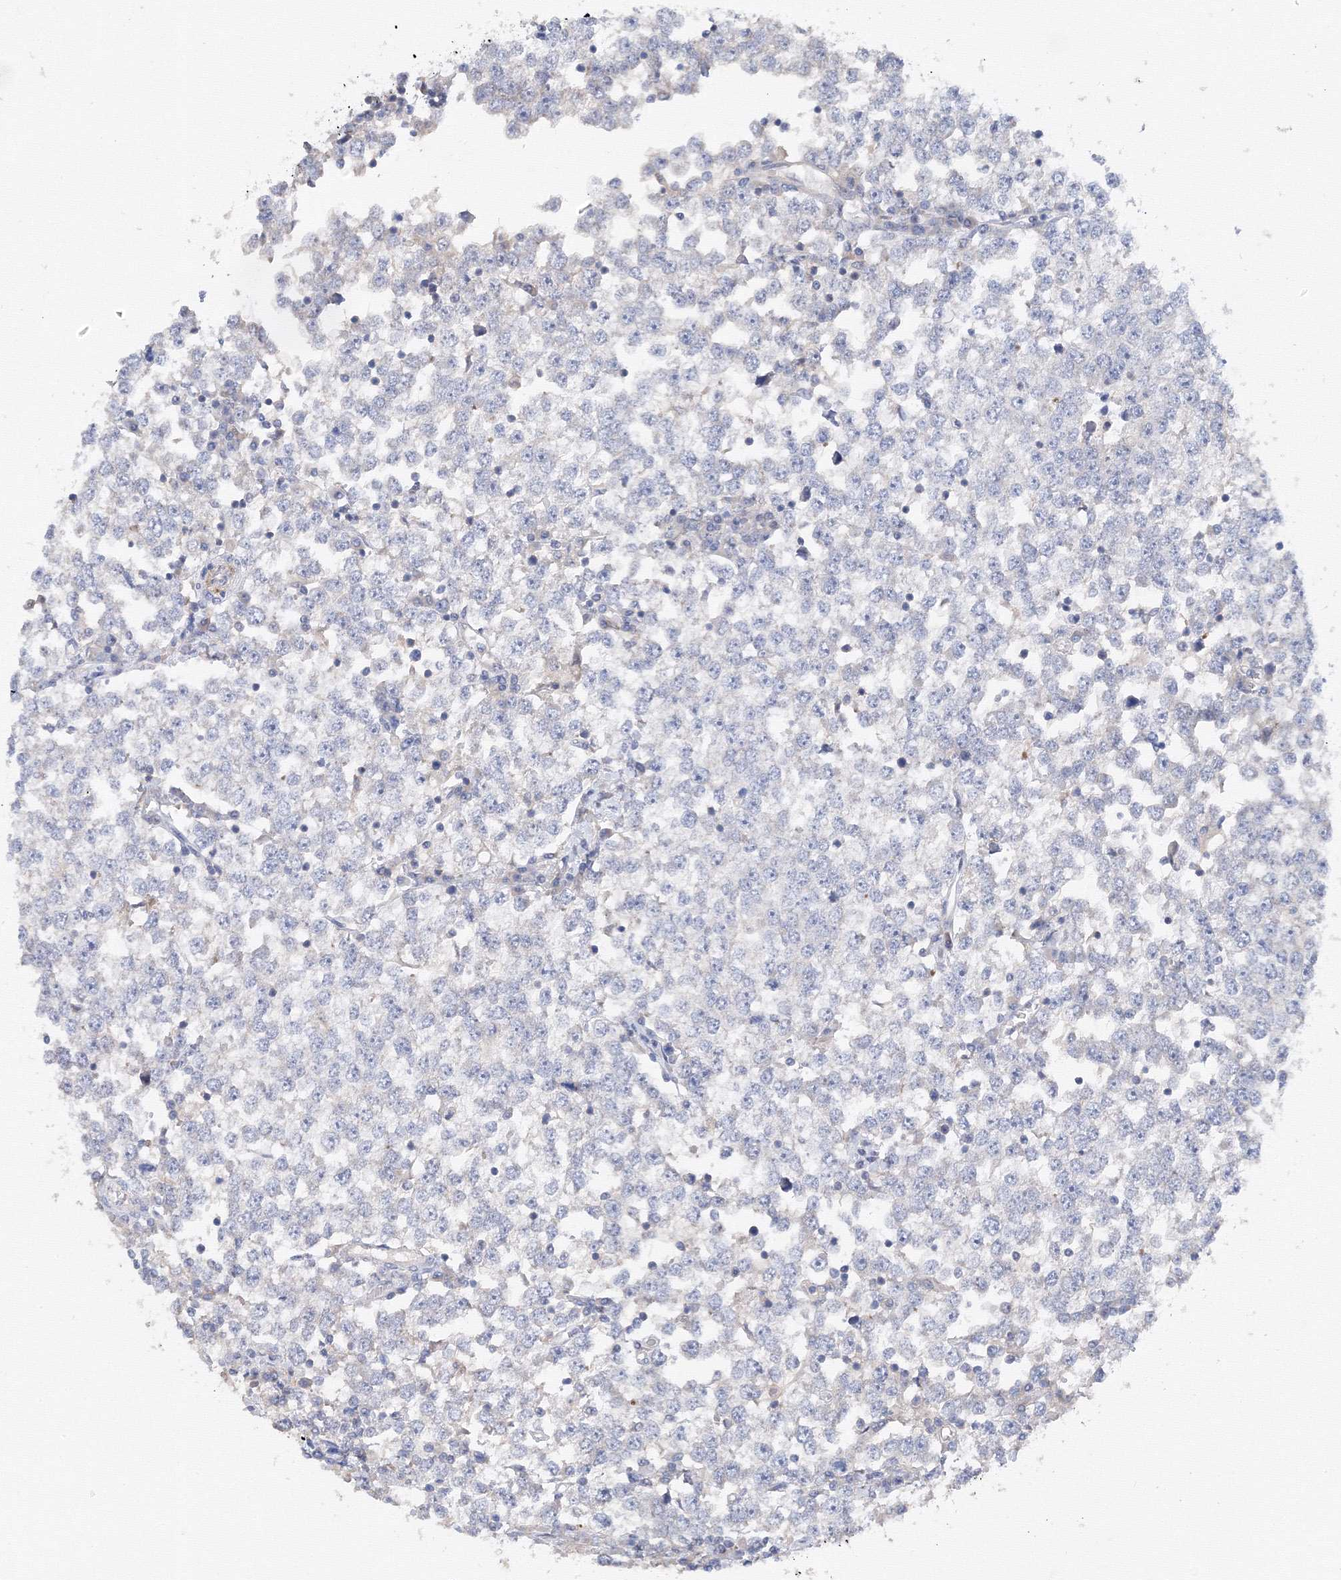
{"staining": {"intensity": "negative", "quantity": "none", "location": "none"}, "tissue": "testis cancer", "cell_type": "Tumor cells", "image_type": "cancer", "snomed": [{"axis": "morphology", "description": "Seminoma, NOS"}, {"axis": "topography", "description": "Testis"}], "caption": "This is an immunohistochemistry (IHC) photomicrograph of seminoma (testis). There is no expression in tumor cells.", "gene": "DIS3L2", "patient": {"sex": "male", "age": 65}}